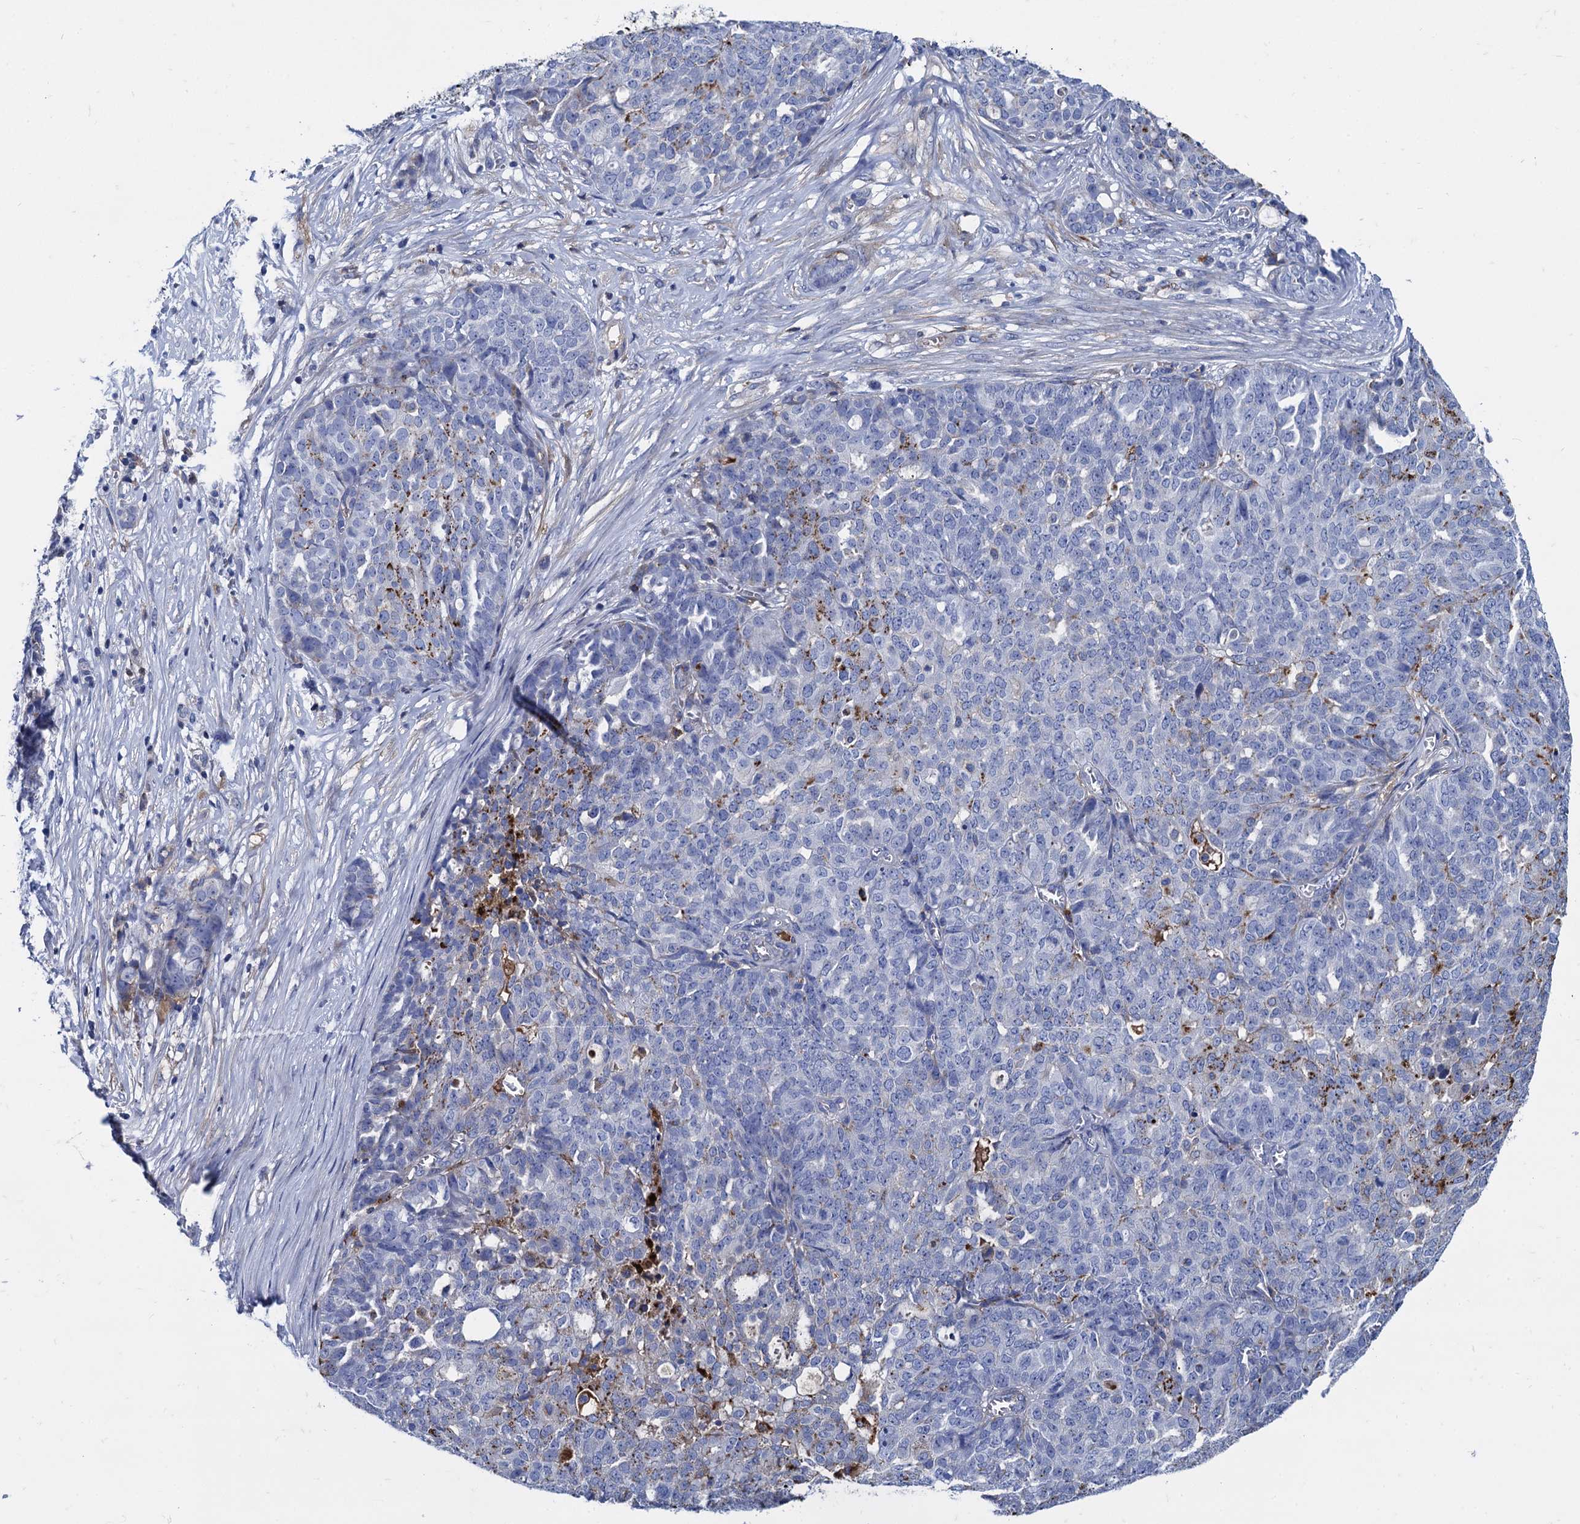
{"staining": {"intensity": "moderate", "quantity": "<25%", "location": "cytoplasmic/membranous"}, "tissue": "ovarian cancer", "cell_type": "Tumor cells", "image_type": "cancer", "snomed": [{"axis": "morphology", "description": "Cystadenocarcinoma, serous, NOS"}, {"axis": "topography", "description": "Soft tissue"}, {"axis": "topography", "description": "Ovary"}], "caption": "A histopathology image showing moderate cytoplasmic/membranous positivity in approximately <25% of tumor cells in ovarian cancer (serous cystadenocarcinoma), as visualized by brown immunohistochemical staining.", "gene": "APOD", "patient": {"sex": "female", "age": 57}}